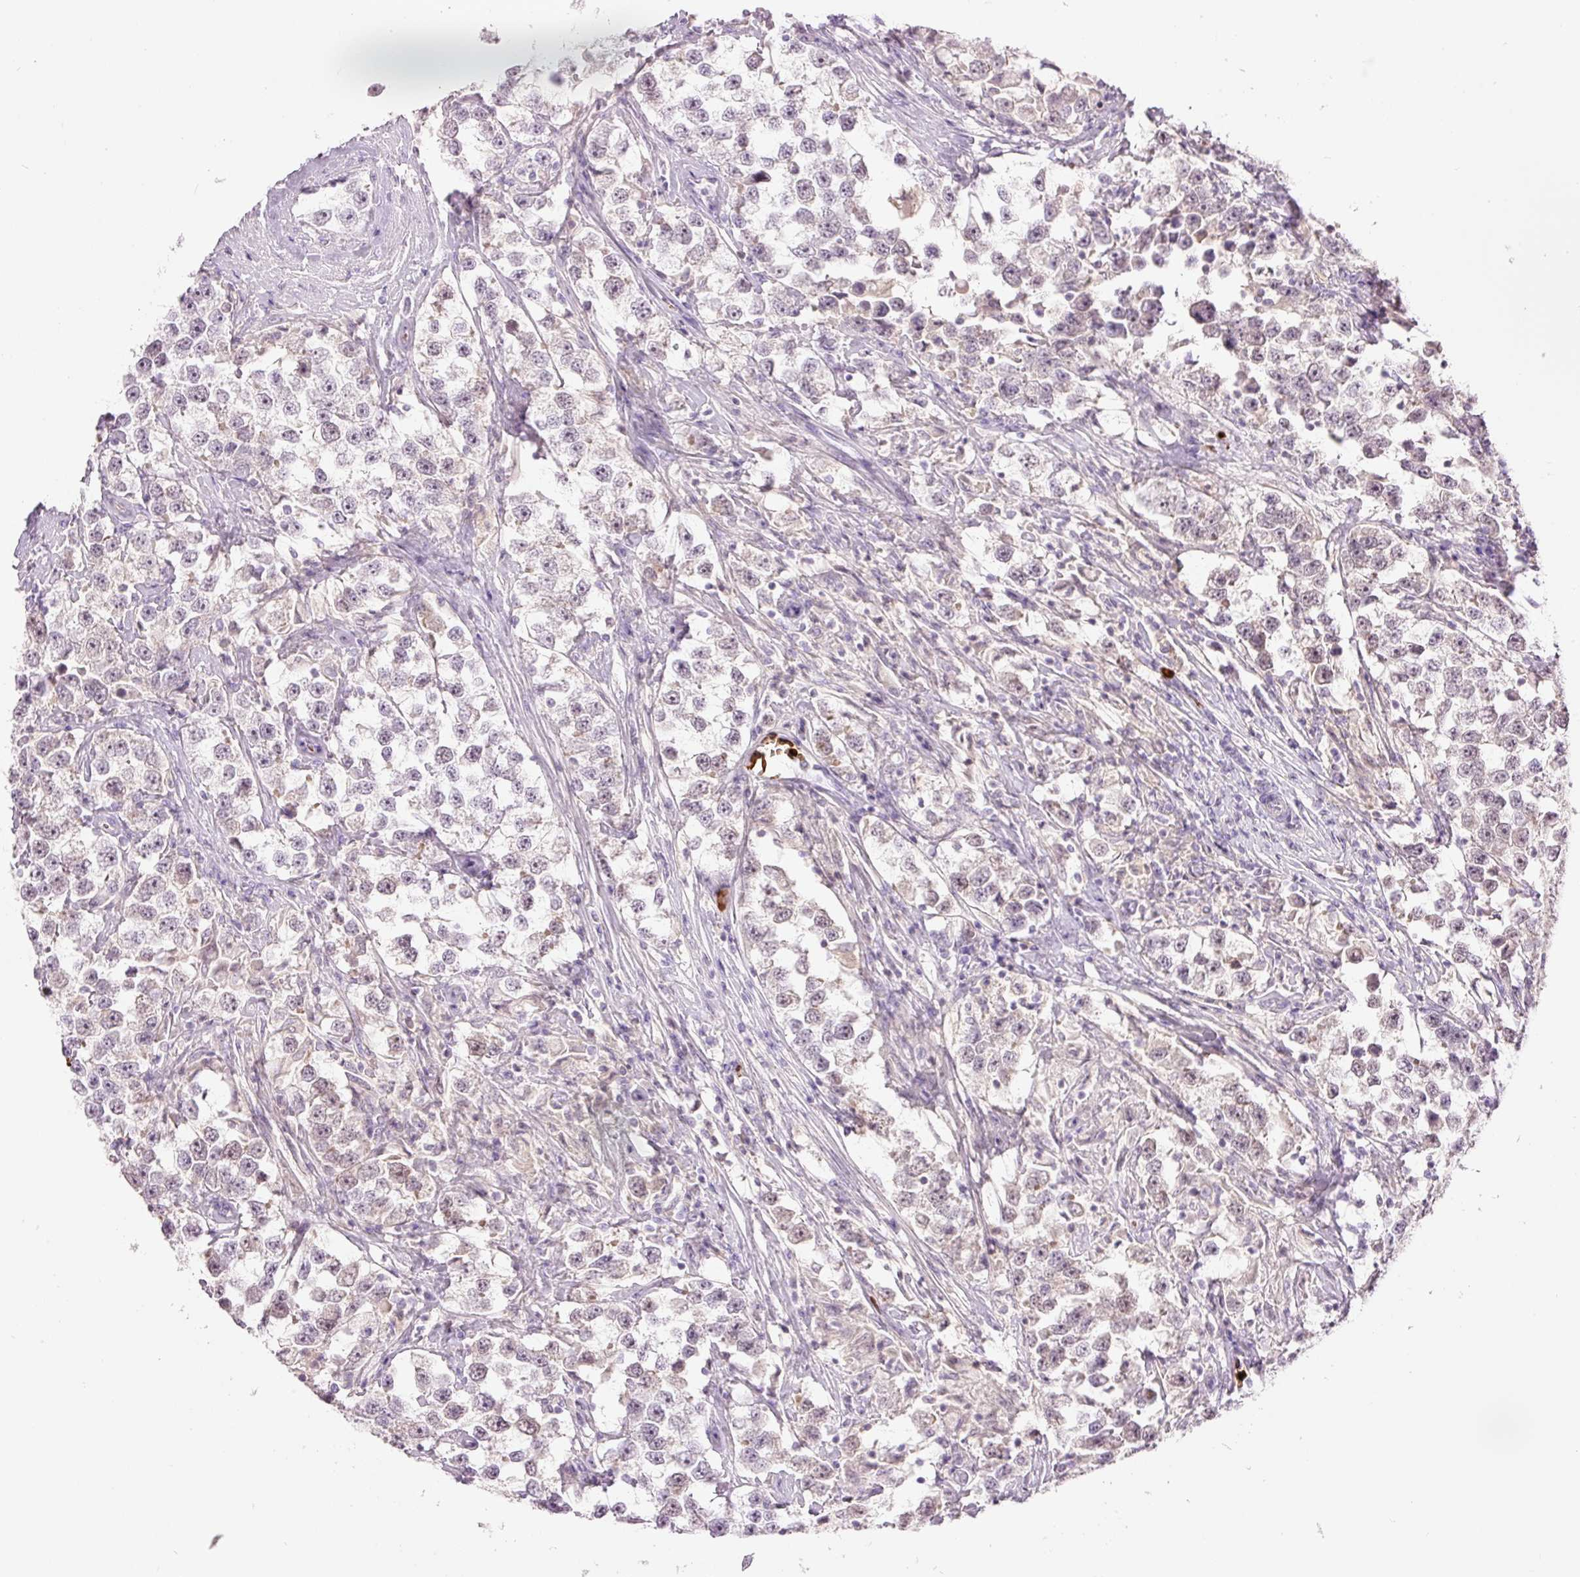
{"staining": {"intensity": "negative", "quantity": "none", "location": "none"}, "tissue": "testis cancer", "cell_type": "Tumor cells", "image_type": "cancer", "snomed": [{"axis": "morphology", "description": "Seminoma, NOS"}, {"axis": "topography", "description": "Testis"}], "caption": "Tumor cells are negative for brown protein staining in testis seminoma. (Stains: DAB (3,3'-diaminobenzidine) immunohistochemistry (IHC) with hematoxylin counter stain, Microscopy: brightfield microscopy at high magnification).", "gene": "LY6G6D", "patient": {"sex": "male", "age": 46}}